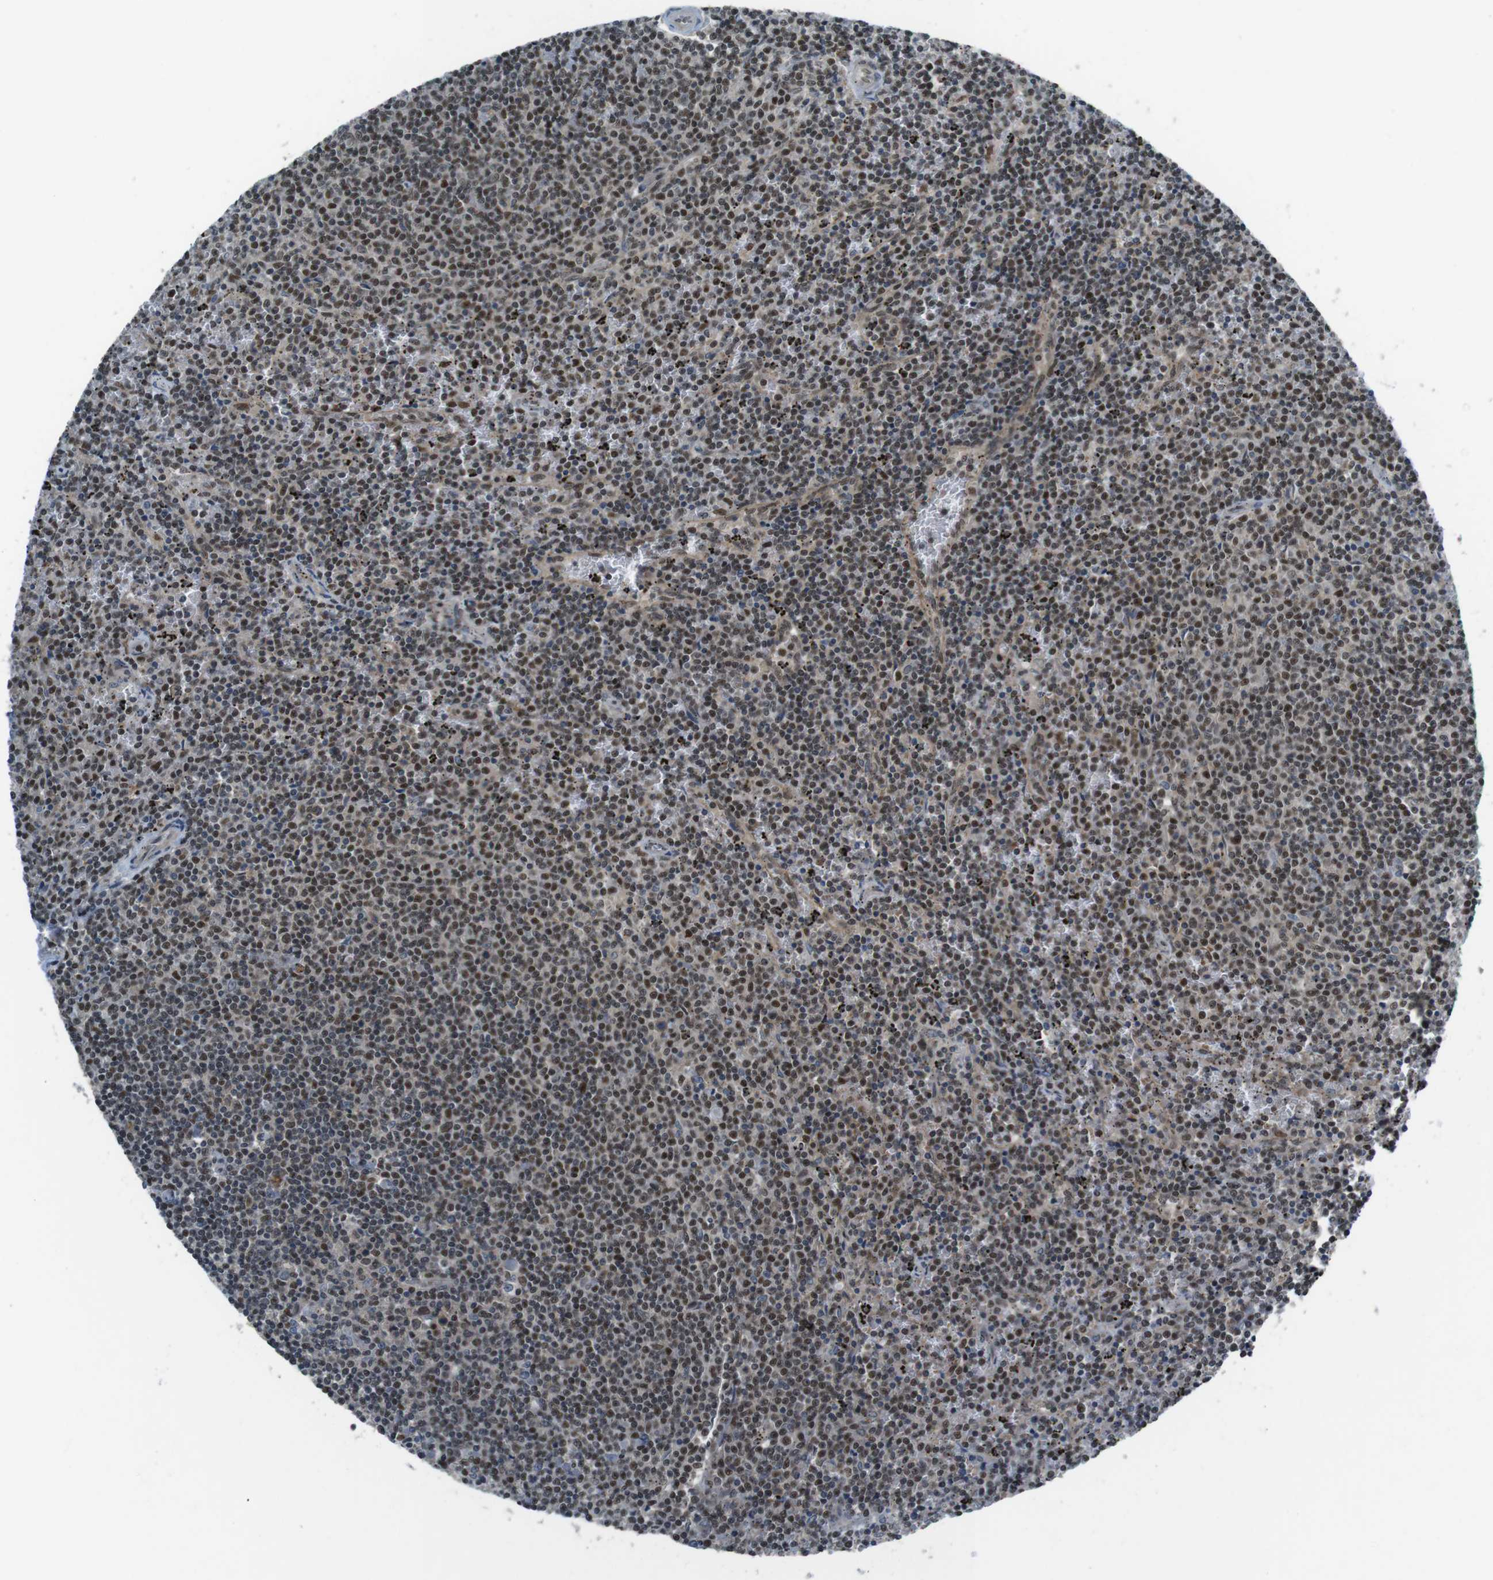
{"staining": {"intensity": "moderate", "quantity": ">75%", "location": "nuclear"}, "tissue": "lymphoma", "cell_type": "Tumor cells", "image_type": "cancer", "snomed": [{"axis": "morphology", "description": "Malignant lymphoma, non-Hodgkin's type, Low grade"}, {"axis": "topography", "description": "Spleen"}], "caption": "This image shows immunohistochemistry staining of low-grade malignant lymphoma, non-Hodgkin's type, with medium moderate nuclear staining in about >75% of tumor cells.", "gene": "MAPKAPK5", "patient": {"sex": "female", "age": 50}}